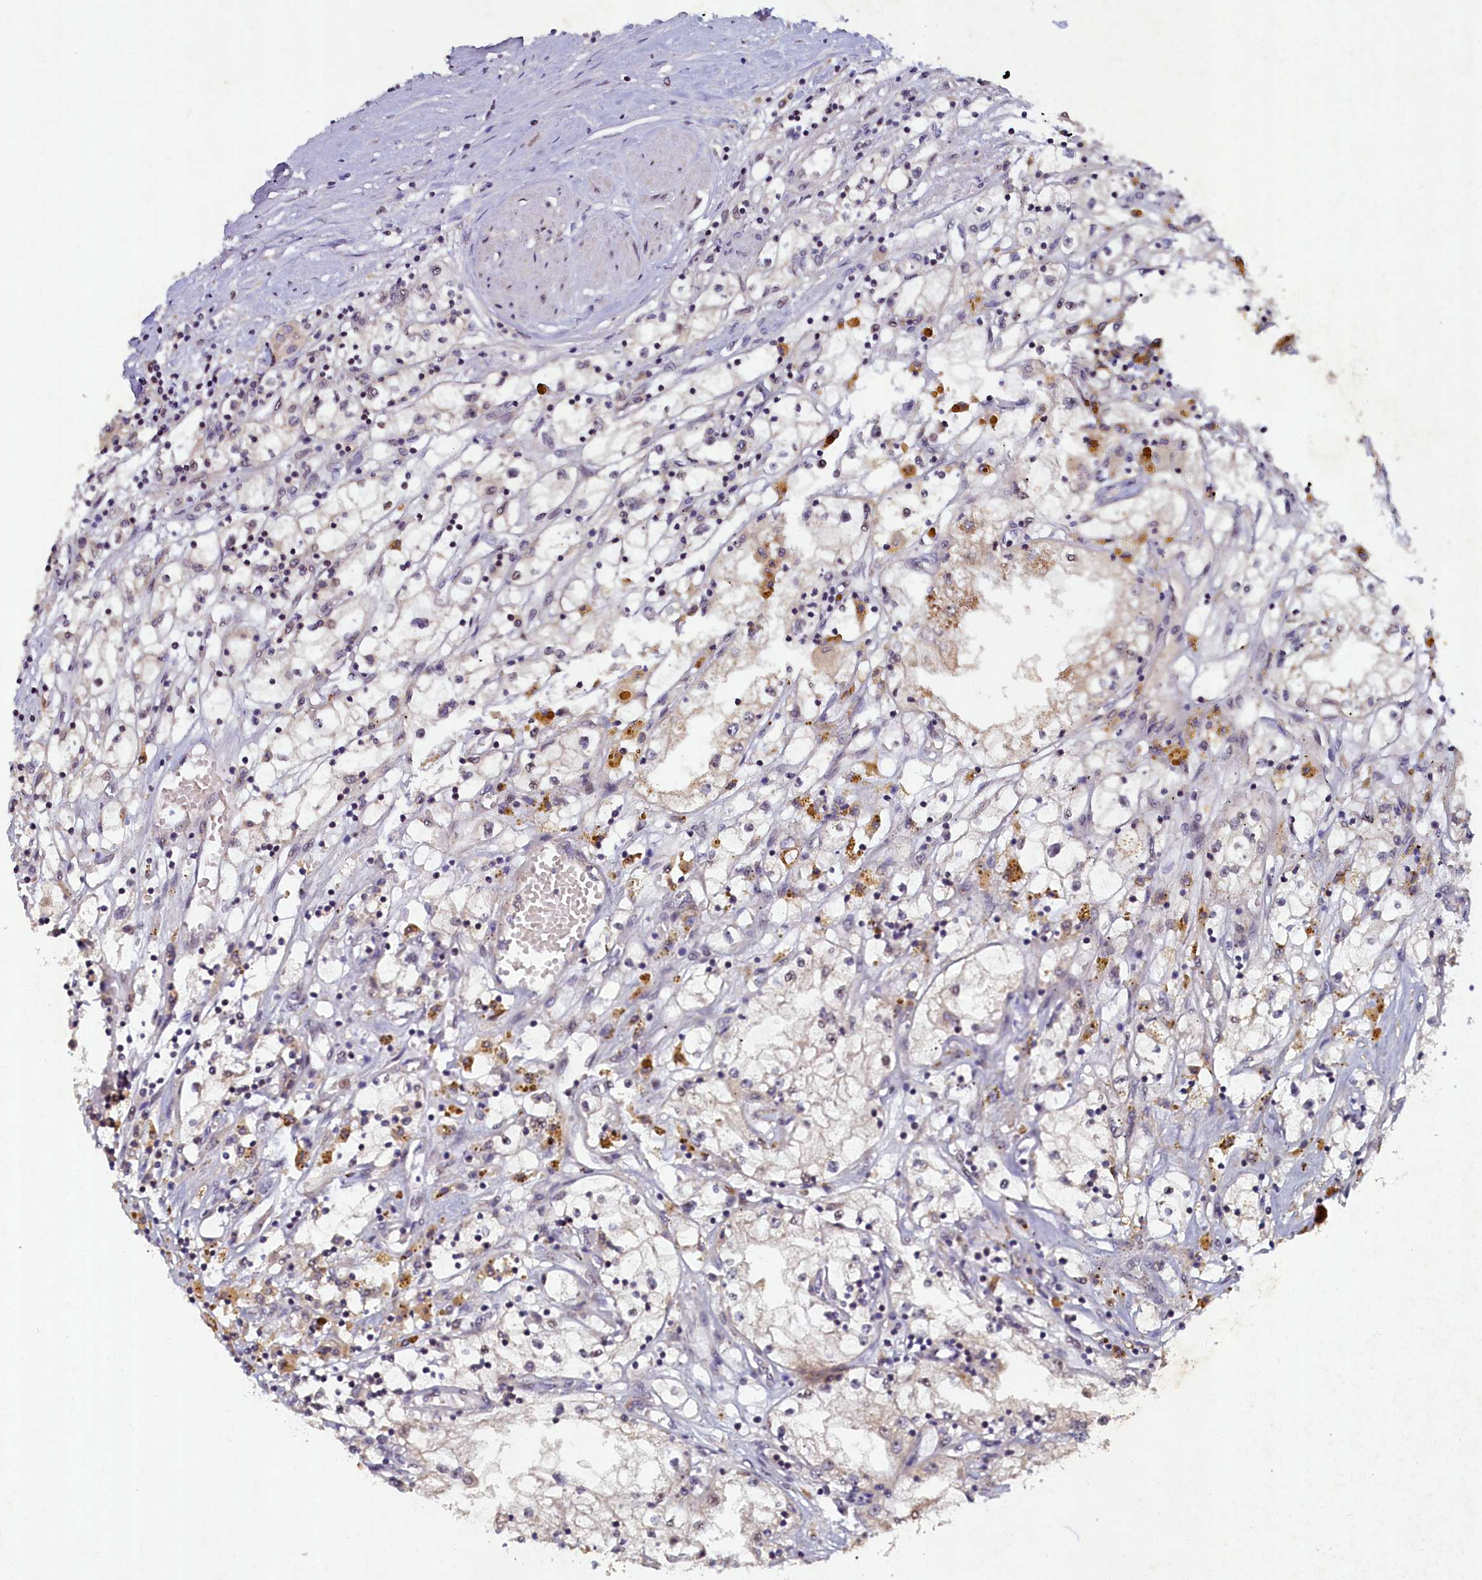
{"staining": {"intensity": "negative", "quantity": "none", "location": "none"}, "tissue": "renal cancer", "cell_type": "Tumor cells", "image_type": "cancer", "snomed": [{"axis": "morphology", "description": "Adenocarcinoma, NOS"}, {"axis": "topography", "description": "Kidney"}], "caption": "An IHC photomicrograph of renal adenocarcinoma is shown. There is no staining in tumor cells of renal adenocarcinoma. (DAB immunohistochemistry (IHC), high magnification).", "gene": "LATS2", "patient": {"sex": "male", "age": 56}}